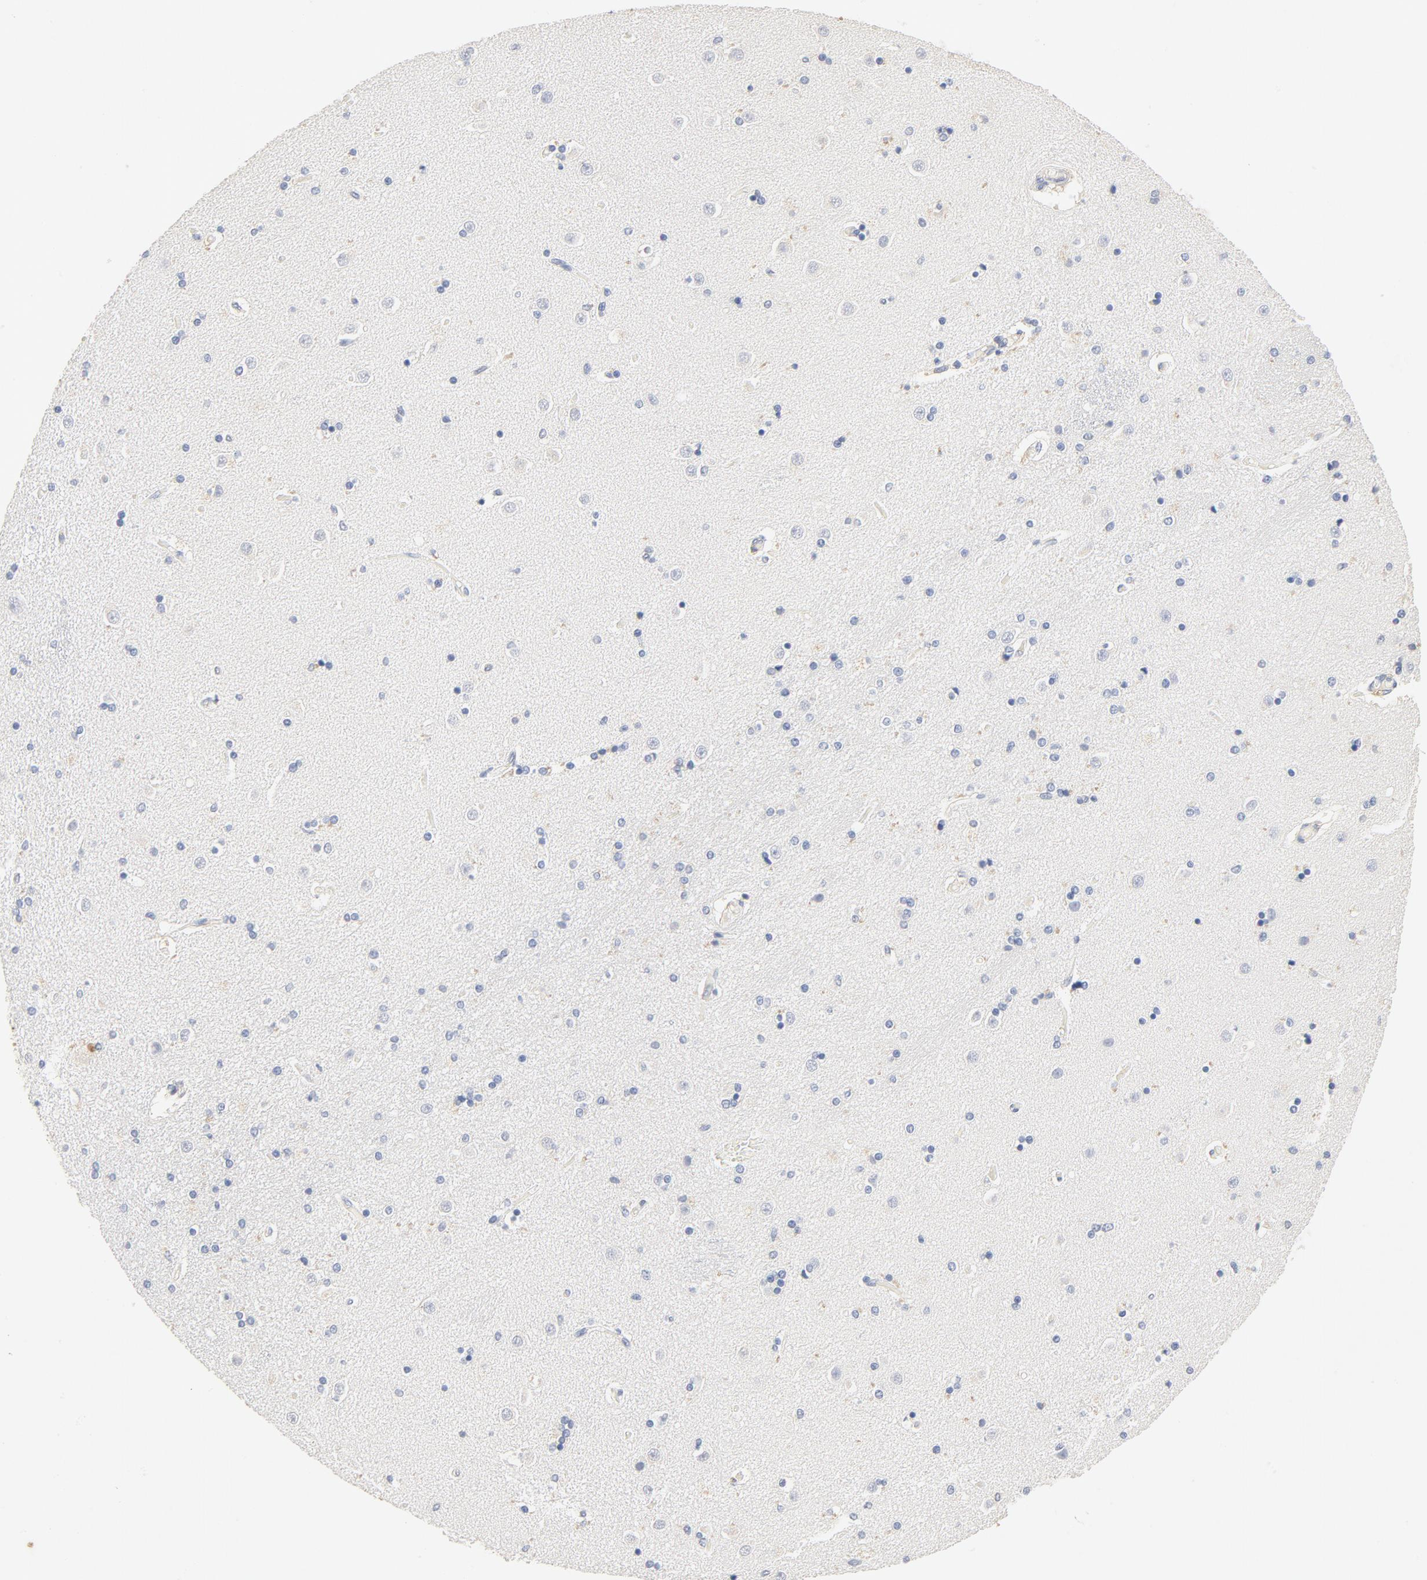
{"staining": {"intensity": "negative", "quantity": "none", "location": "none"}, "tissue": "caudate", "cell_type": "Glial cells", "image_type": "normal", "snomed": [{"axis": "morphology", "description": "Normal tissue, NOS"}, {"axis": "topography", "description": "Lateral ventricle wall"}], "caption": "This is an immunohistochemistry micrograph of benign human caudate. There is no expression in glial cells.", "gene": "STAT1", "patient": {"sex": "female", "age": 54}}